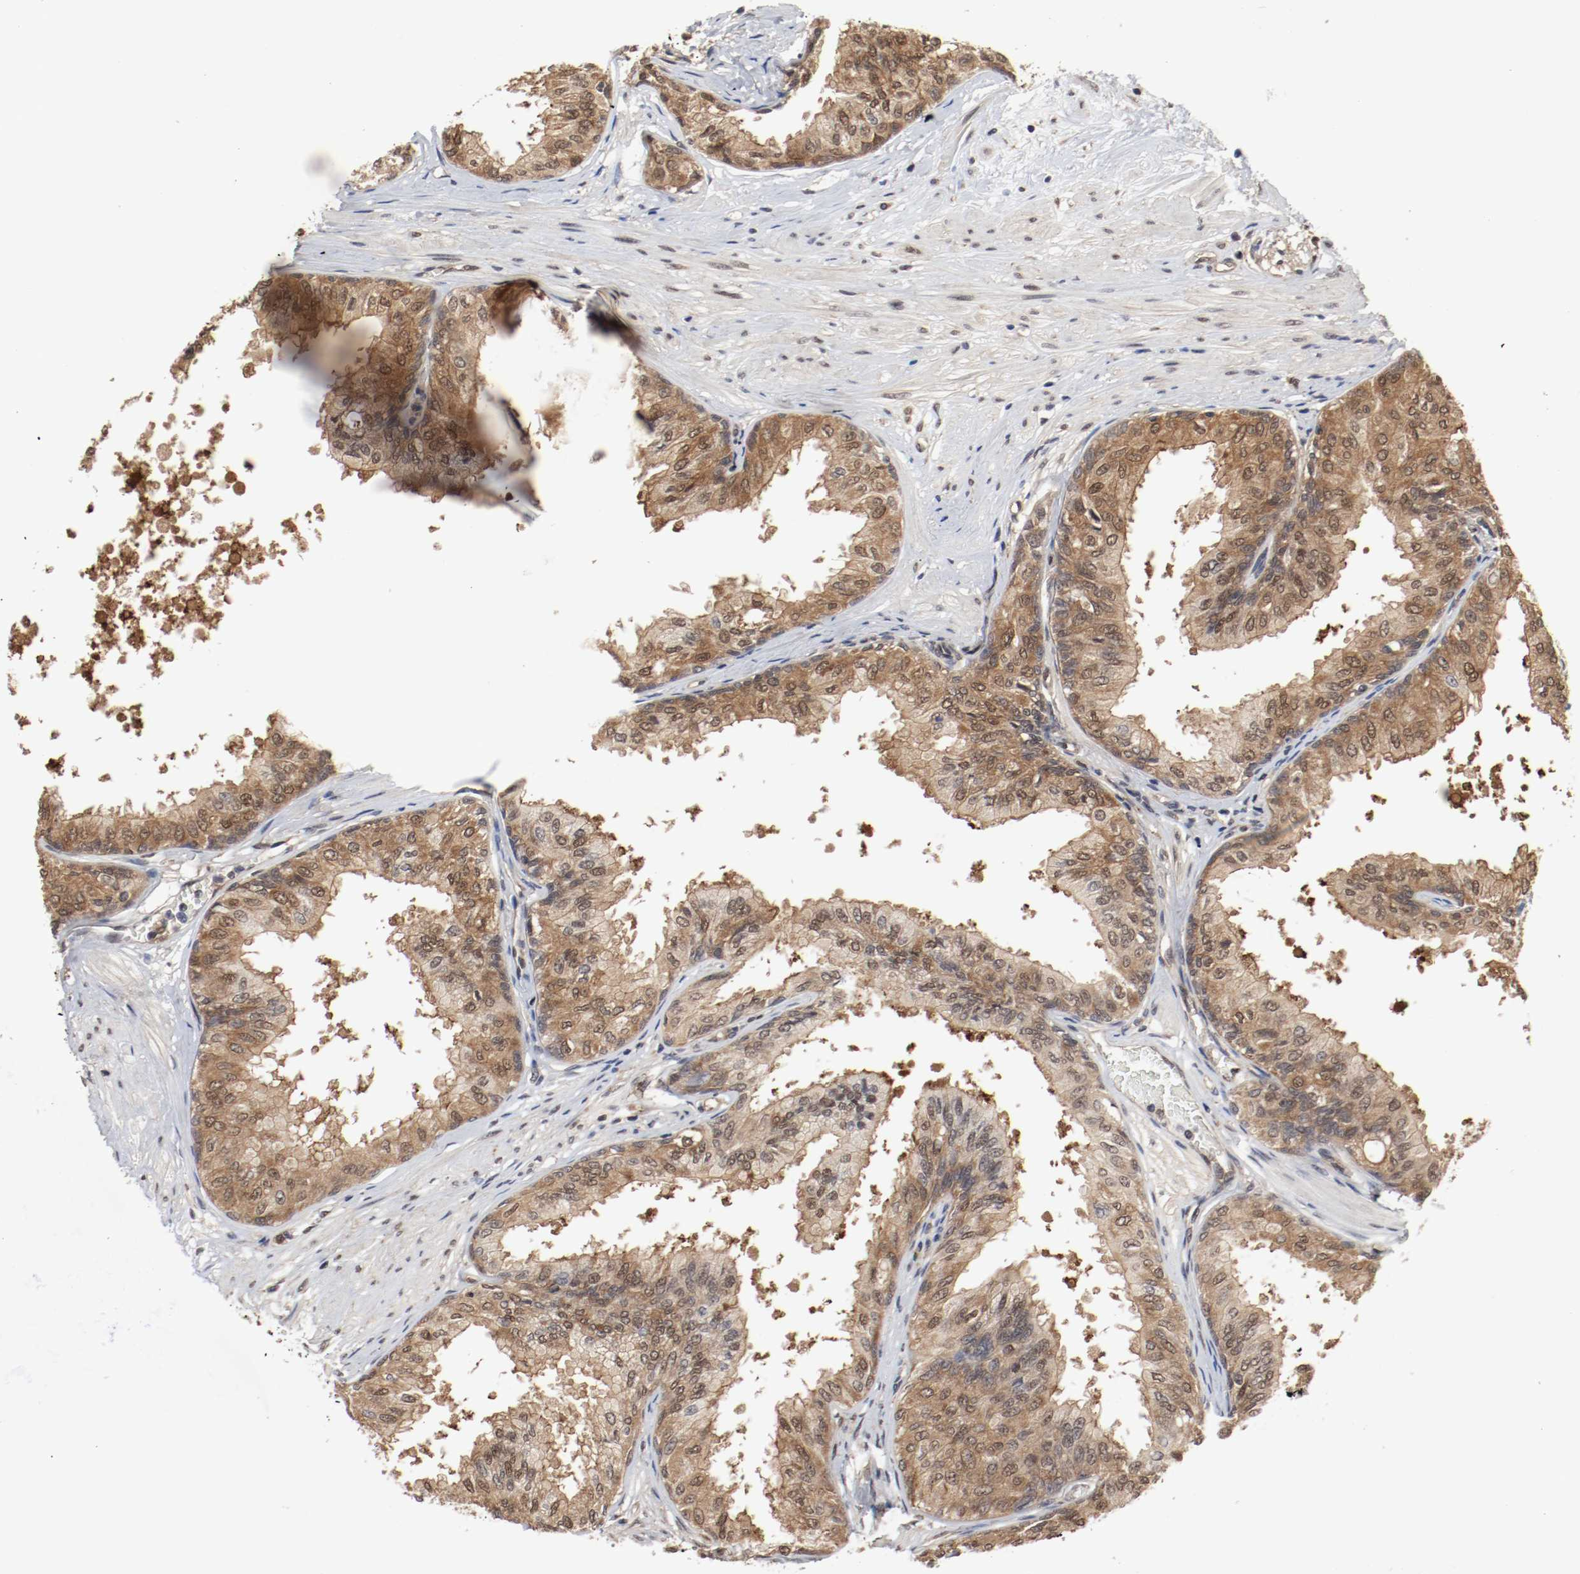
{"staining": {"intensity": "moderate", "quantity": ">75%", "location": "cytoplasmic/membranous,nuclear"}, "tissue": "prostate", "cell_type": "Glandular cells", "image_type": "normal", "snomed": [{"axis": "morphology", "description": "Normal tissue, NOS"}, {"axis": "topography", "description": "Prostate"}, {"axis": "topography", "description": "Seminal veicle"}], "caption": "Protein expression analysis of unremarkable prostate shows moderate cytoplasmic/membranous,nuclear expression in about >75% of glandular cells. (DAB IHC, brown staining for protein, blue staining for nuclei).", "gene": "AFG3L2", "patient": {"sex": "male", "age": 60}}